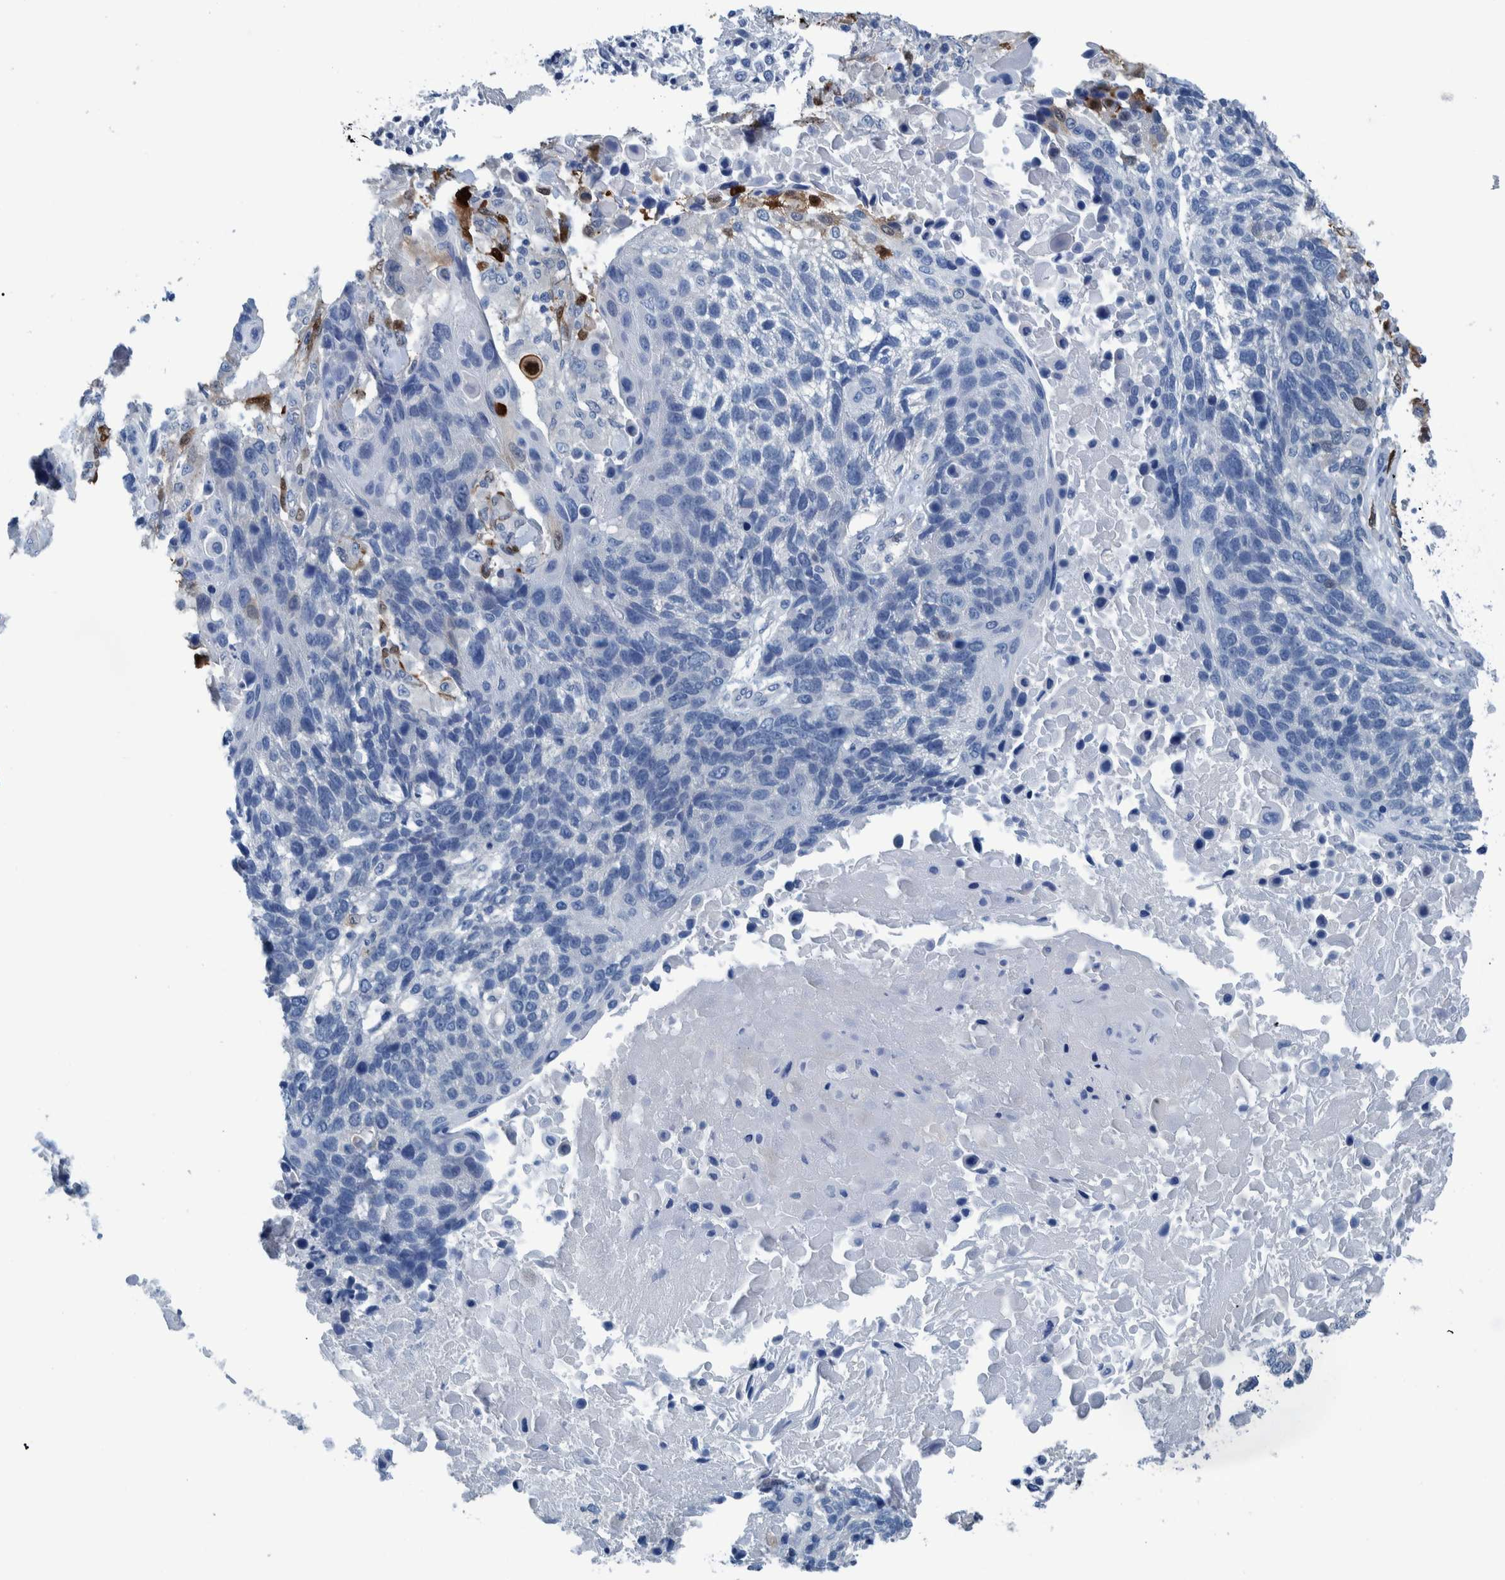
{"staining": {"intensity": "negative", "quantity": "none", "location": "none"}, "tissue": "lung cancer", "cell_type": "Tumor cells", "image_type": "cancer", "snomed": [{"axis": "morphology", "description": "Squamous cell carcinoma, NOS"}, {"axis": "topography", "description": "Lung"}], "caption": "IHC of human lung cancer shows no expression in tumor cells.", "gene": "IDO1", "patient": {"sex": "male", "age": 65}}